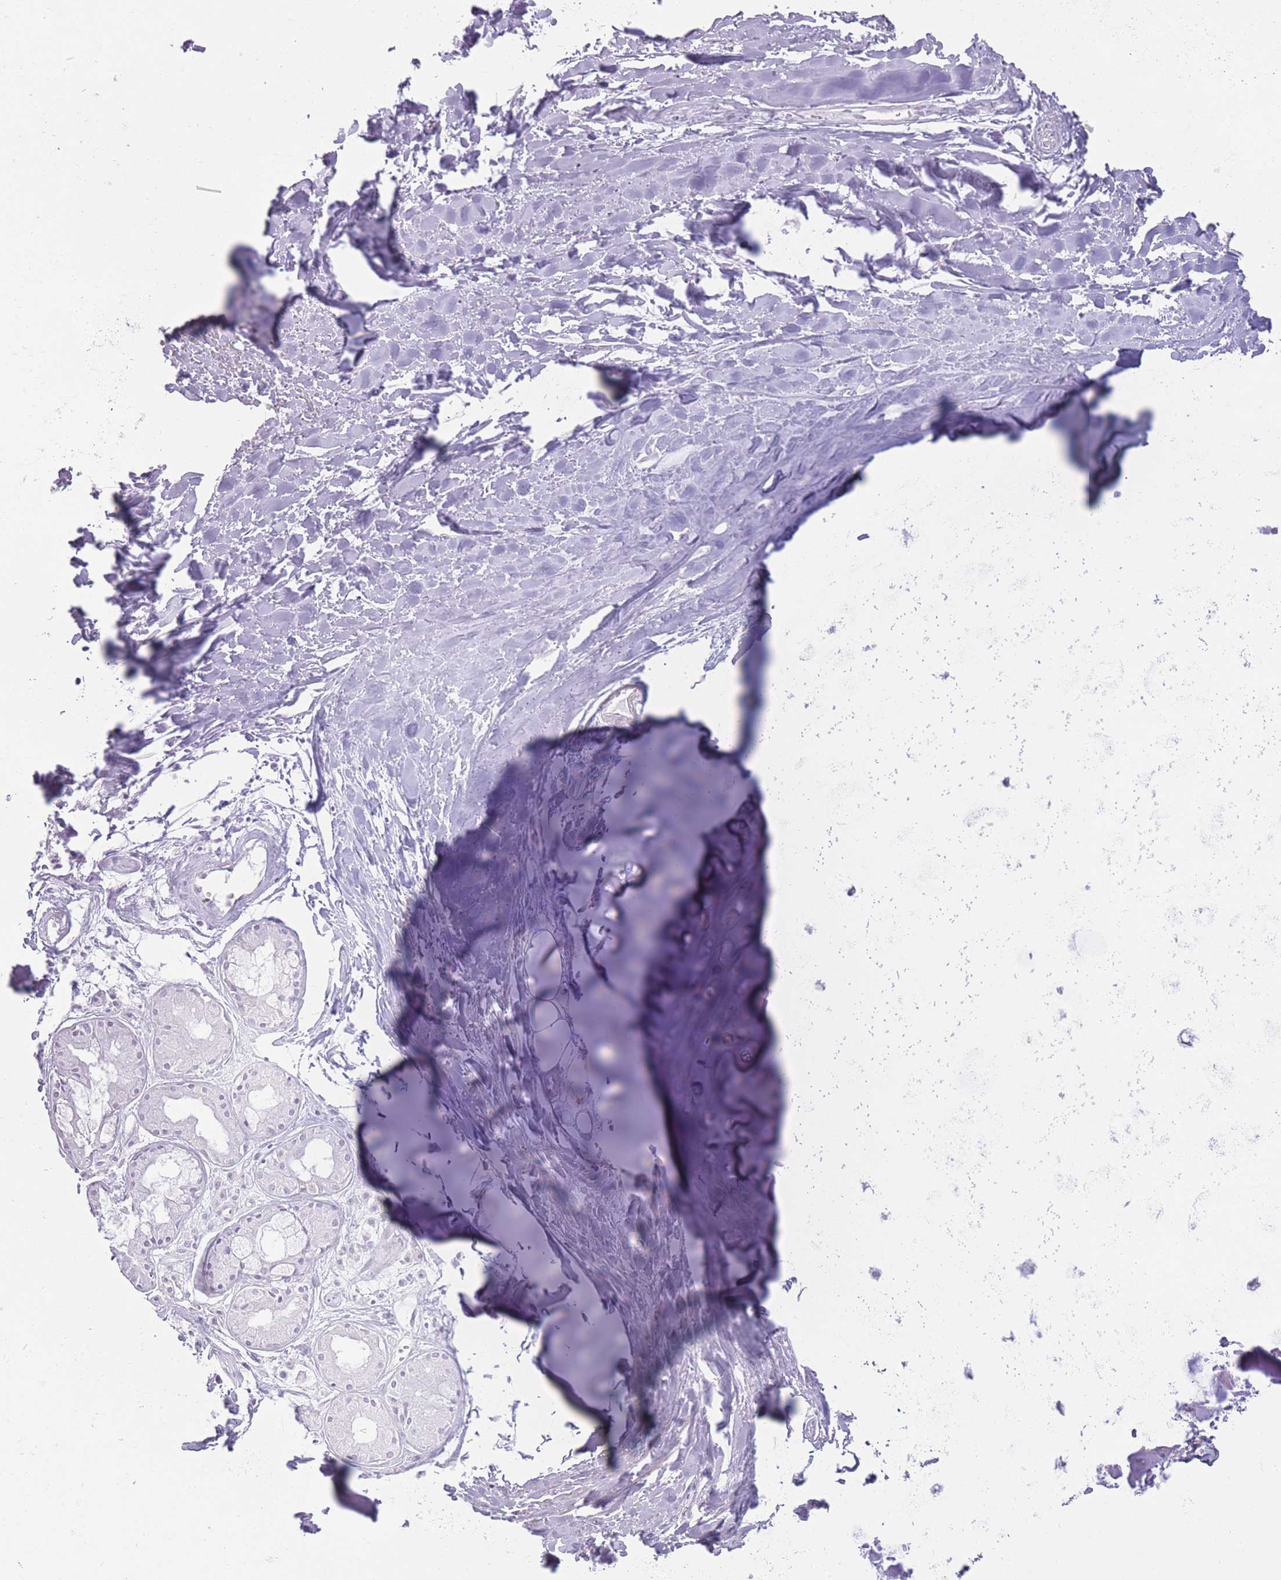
{"staining": {"intensity": "negative", "quantity": "none", "location": "none"}, "tissue": "adipose tissue", "cell_type": "Adipocytes", "image_type": "normal", "snomed": [{"axis": "morphology", "description": "Normal tissue, NOS"}, {"axis": "topography", "description": "Cartilage tissue"}], "caption": "Protein analysis of unremarkable adipose tissue displays no significant staining in adipocytes.", "gene": "ZBTB24", "patient": {"sex": "male", "age": 57}}